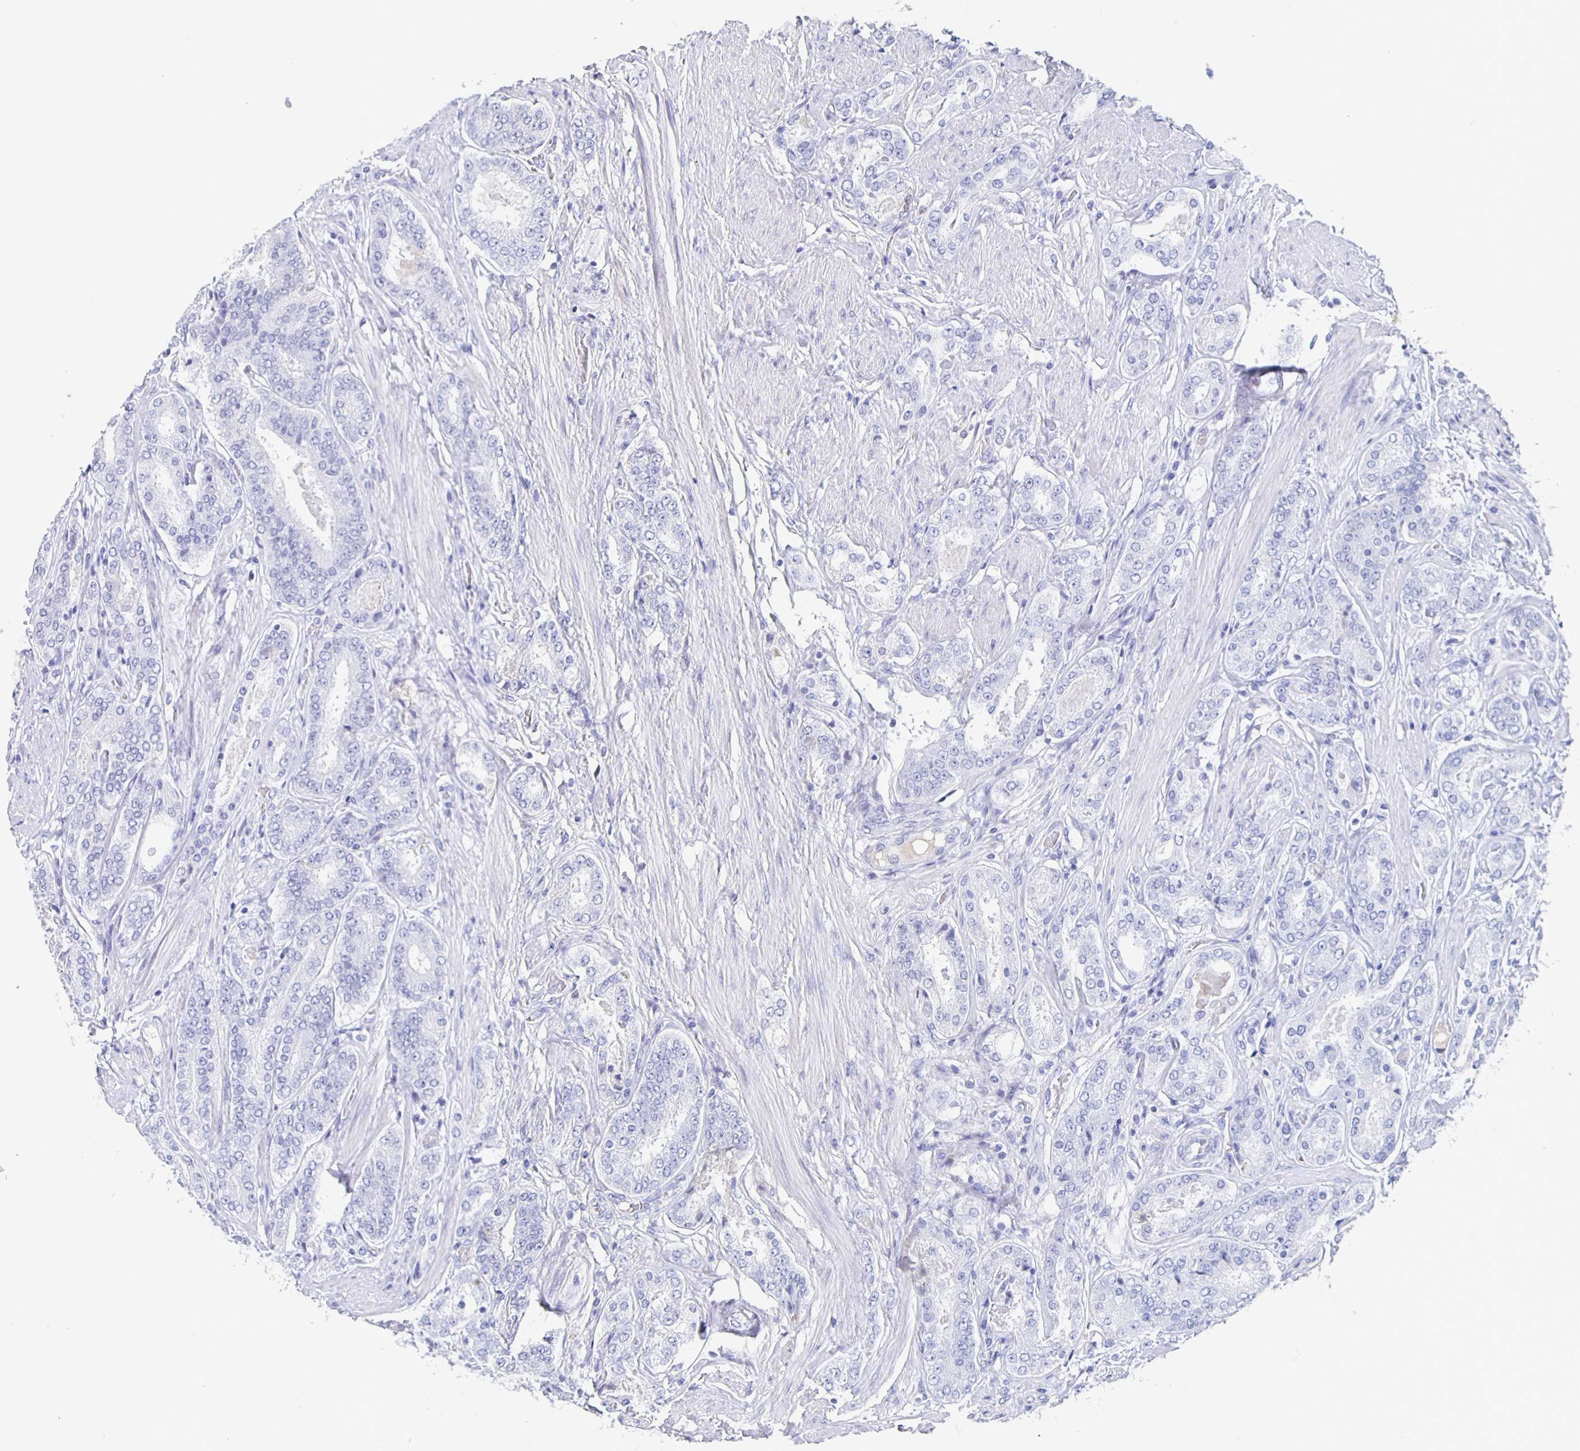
{"staining": {"intensity": "negative", "quantity": "none", "location": "none"}, "tissue": "prostate cancer", "cell_type": "Tumor cells", "image_type": "cancer", "snomed": [{"axis": "morphology", "description": "Adenocarcinoma, High grade"}, {"axis": "topography", "description": "Prostate"}], "caption": "There is no significant staining in tumor cells of prostate cancer. (Brightfield microscopy of DAB (3,3'-diaminobenzidine) IHC at high magnification).", "gene": "FGA", "patient": {"sex": "male", "age": 63}}